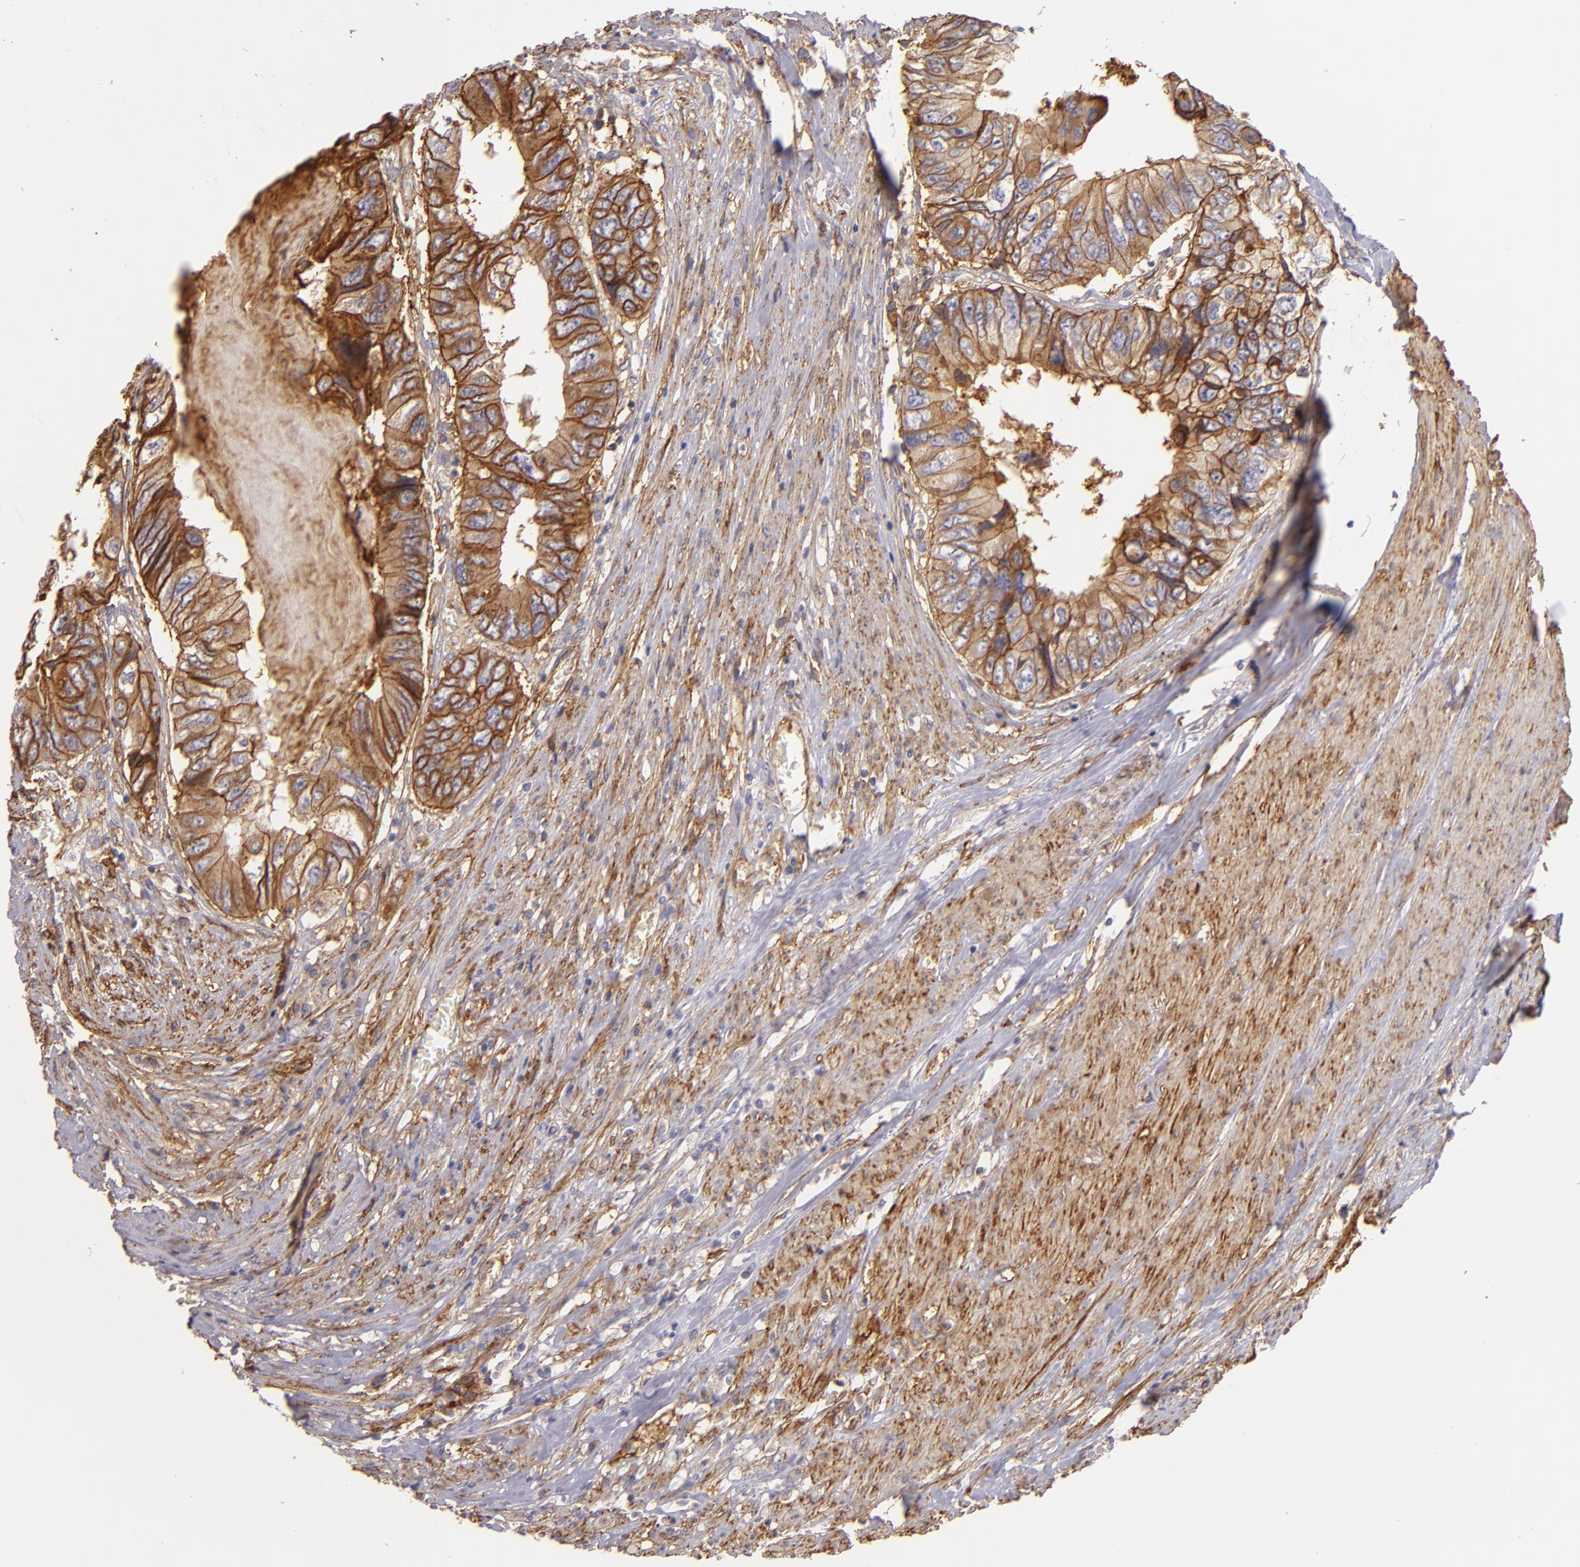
{"staining": {"intensity": "moderate", "quantity": "25%-75%", "location": "cytoplasmic/membranous"}, "tissue": "colorectal cancer", "cell_type": "Tumor cells", "image_type": "cancer", "snomed": [{"axis": "morphology", "description": "Adenocarcinoma, NOS"}, {"axis": "topography", "description": "Rectum"}], "caption": "This is an image of immunohistochemistry (IHC) staining of colorectal cancer (adenocarcinoma), which shows moderate expression in the cytoplasmic/membranous of tumor cells.", "gene": "CD151", "patient": {"sex": "female", "age": 82}}